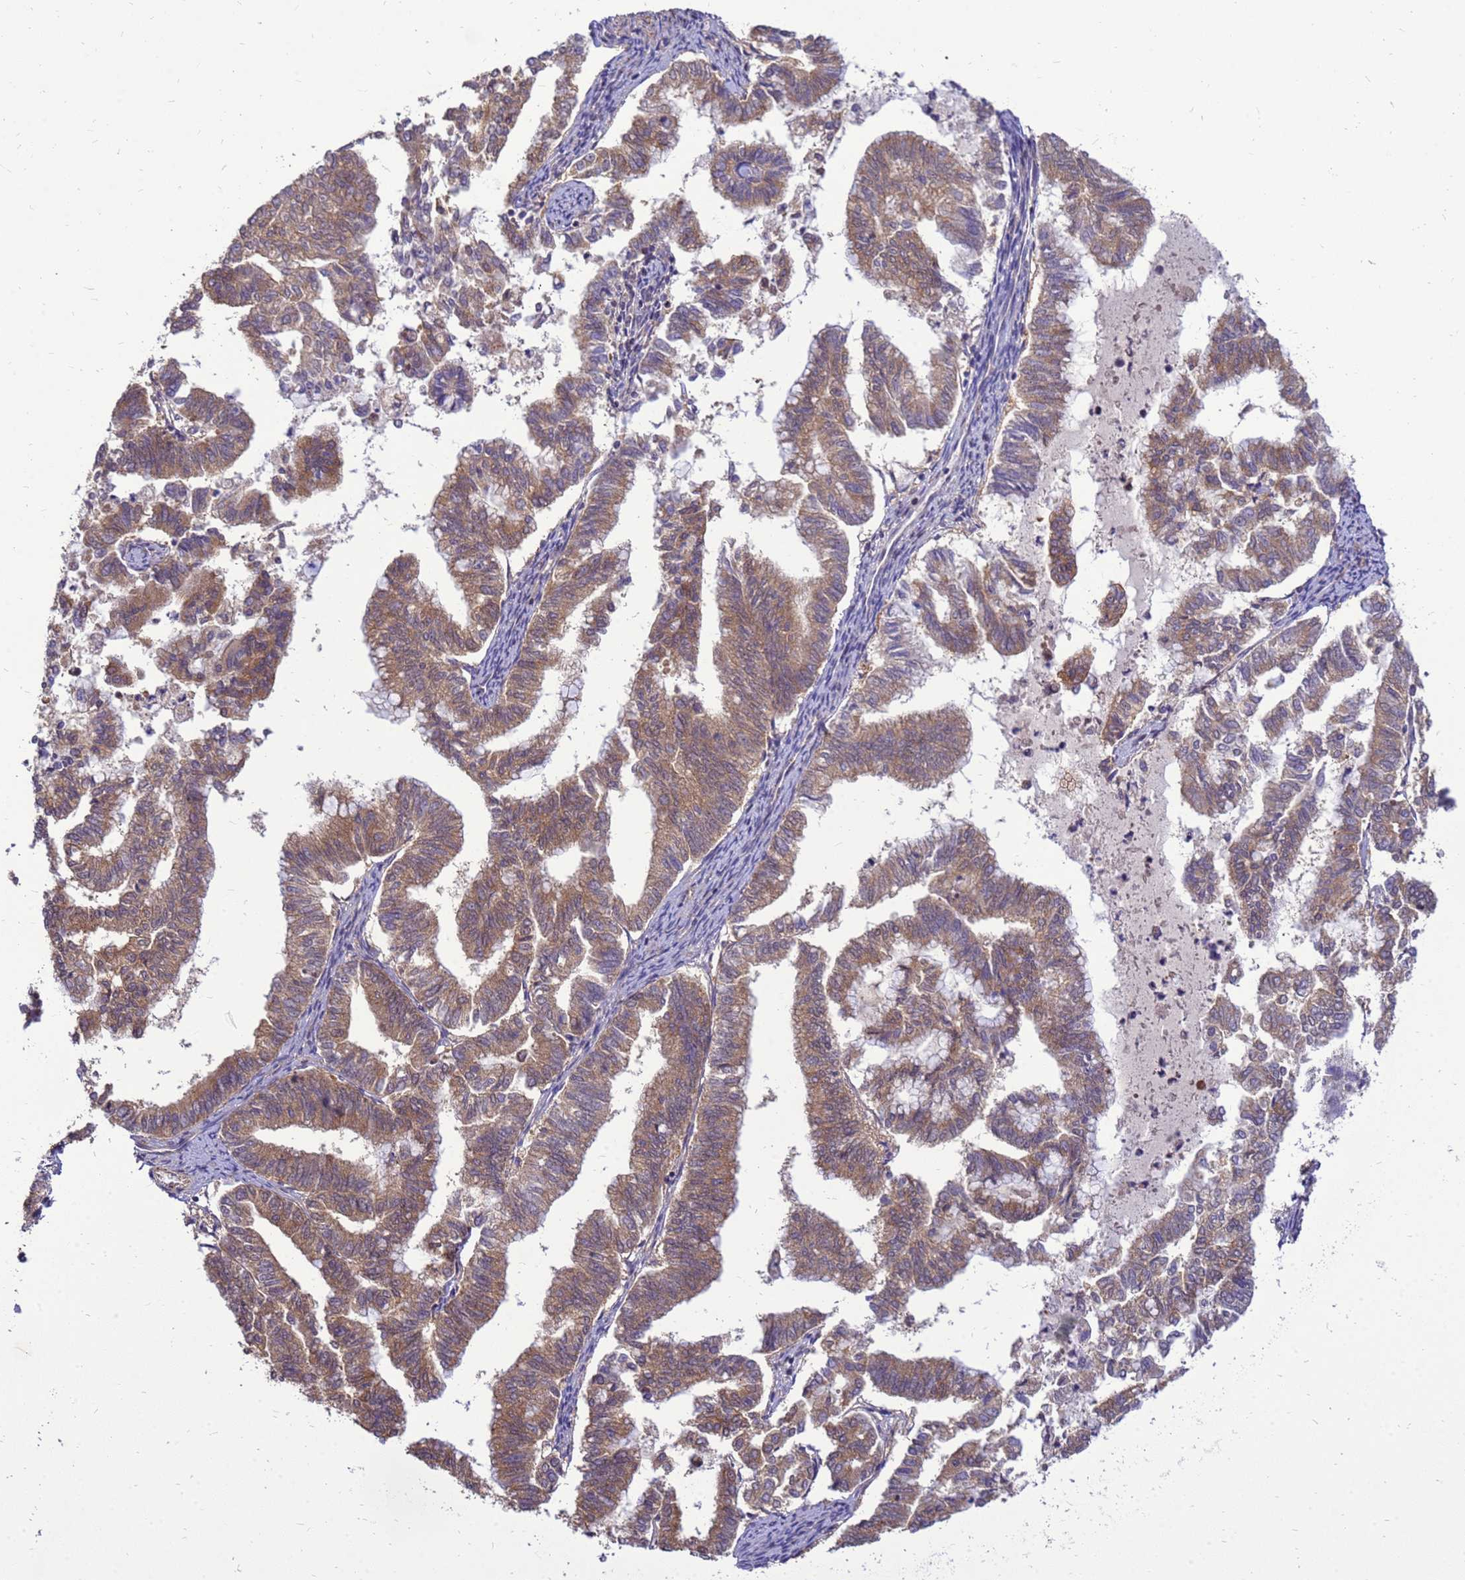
{"staining": {"intensity": "moderate", "quantity": ">75%", "location": "cytoplasmic/membranous"}, "tissue": "endometrial cancer", "cell_type": "Tumor cells", "image_type": "cancer", "snomed": [{"axis": "morphology", "description": "Adenocarcinoma, NOS"}, {"axis": "topography", "description": "Endometrium"}], "caption": "Protein staining by immunohistochemistry (IHC) shows moderate cytoplasmic/membranous positivity in approximately >75% of tumor cells in endometrial cancer.", "gene": "ENOPH1", "patient": {"sex": "female", "age": 79}}